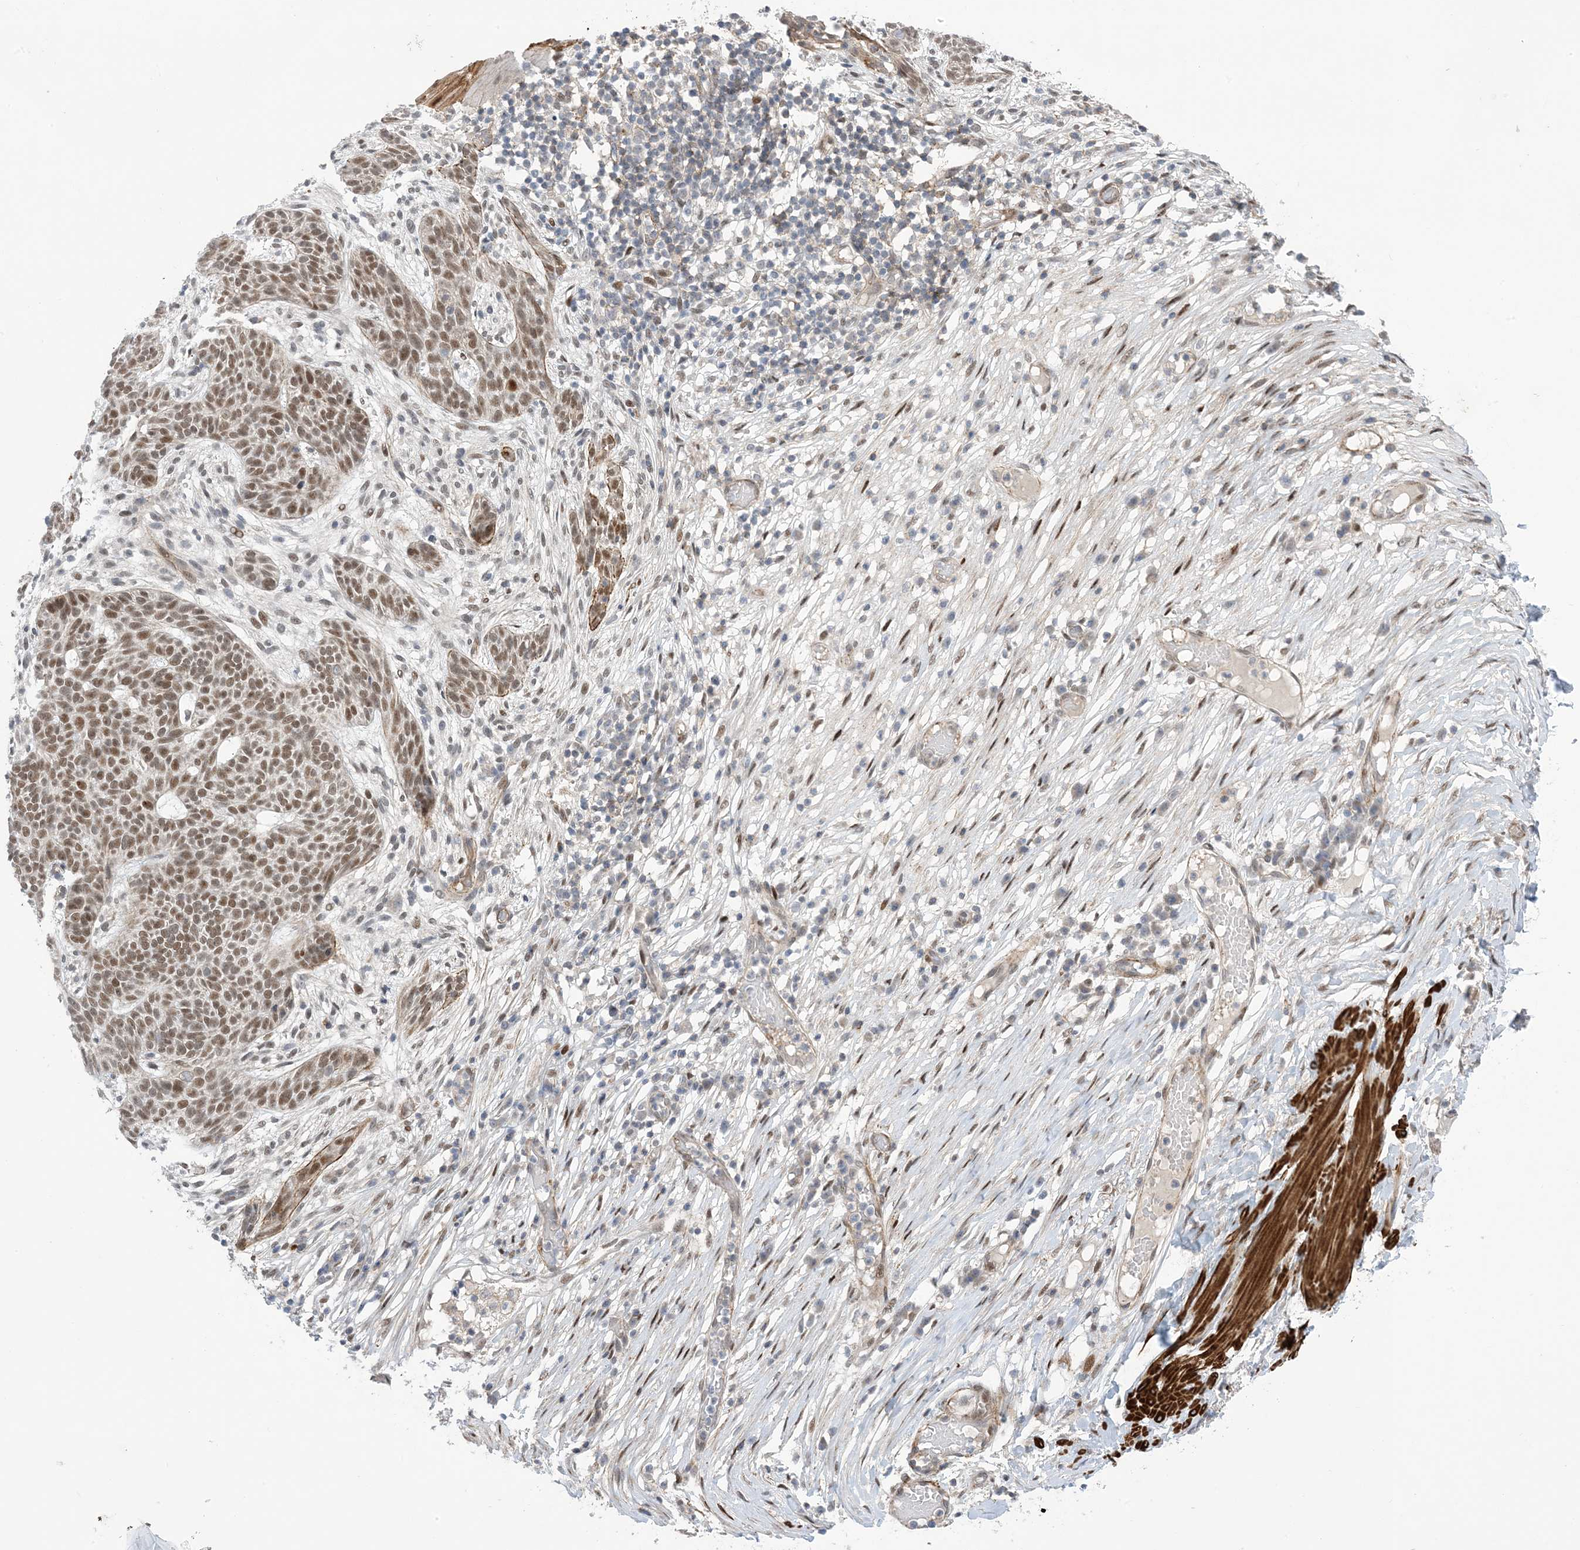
{"staining": {"intensity": "moderate", "quantity": ">75%", "location": "nuclear"}, "tissue": "skin cancer", "cell_type": "Tumor cells", "image_type": "cancer", "snomed": [{"axis": "morphology", "description": "Normal tissue, NOS"}, {"axis": "morphology", "description": "Basal cell carcinoma"}, {"axis": "topography", "description": "Skin"}], "caption": "DAB (3,3'-diaminobenzidine) immunohistochemical staining of human skin basal cell carcinoma exhibits moderate nuclear protein expression in approximately >75% of tumor cells.", "gene": "ZNF8", "patient": {"sex": "male", "age": 64}}